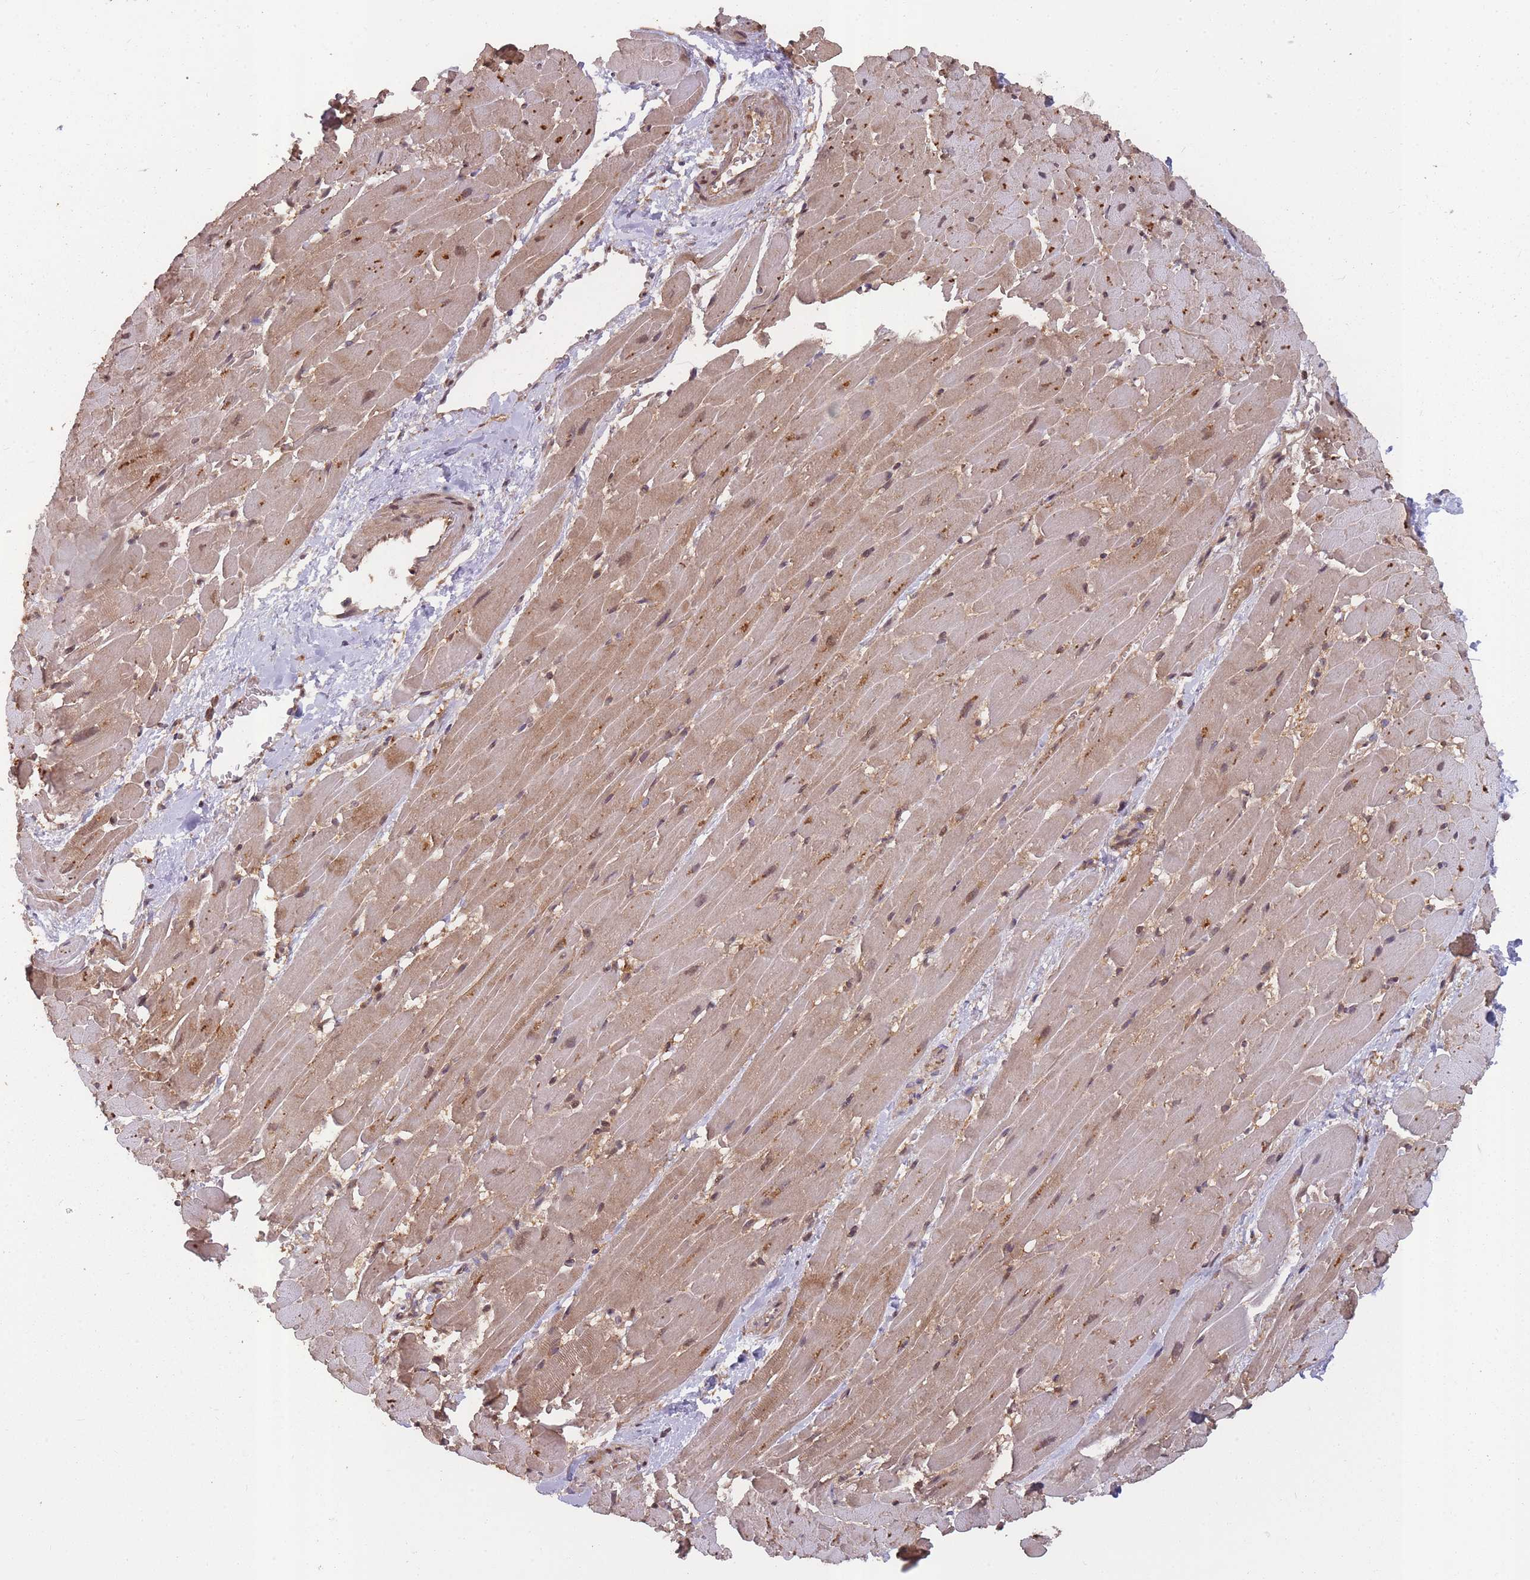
{"staining": {"intensity": "weak", "quantity": "25%-75%", "location": "cytoplasmic/membranous,nuclear"}, "tissue": "heart muscle", "cell_type": "Cardiomyocytes", "image_type": "normal", "snomed": [{"axis": "morphology", "description": "Normal tissue, NOS"}, {"axis": "topography", "description": "Heart"}], "caption": "Immunohistochemical staining of benign heart muscle displays 25%-75% levels of weak cytoplasmic/membranous,nuclear protein positivity in approximately 25%-75% of cardiomyocytes.", "gene": "PPP6R3", "patient": {"sex": "male", "age": 37}}